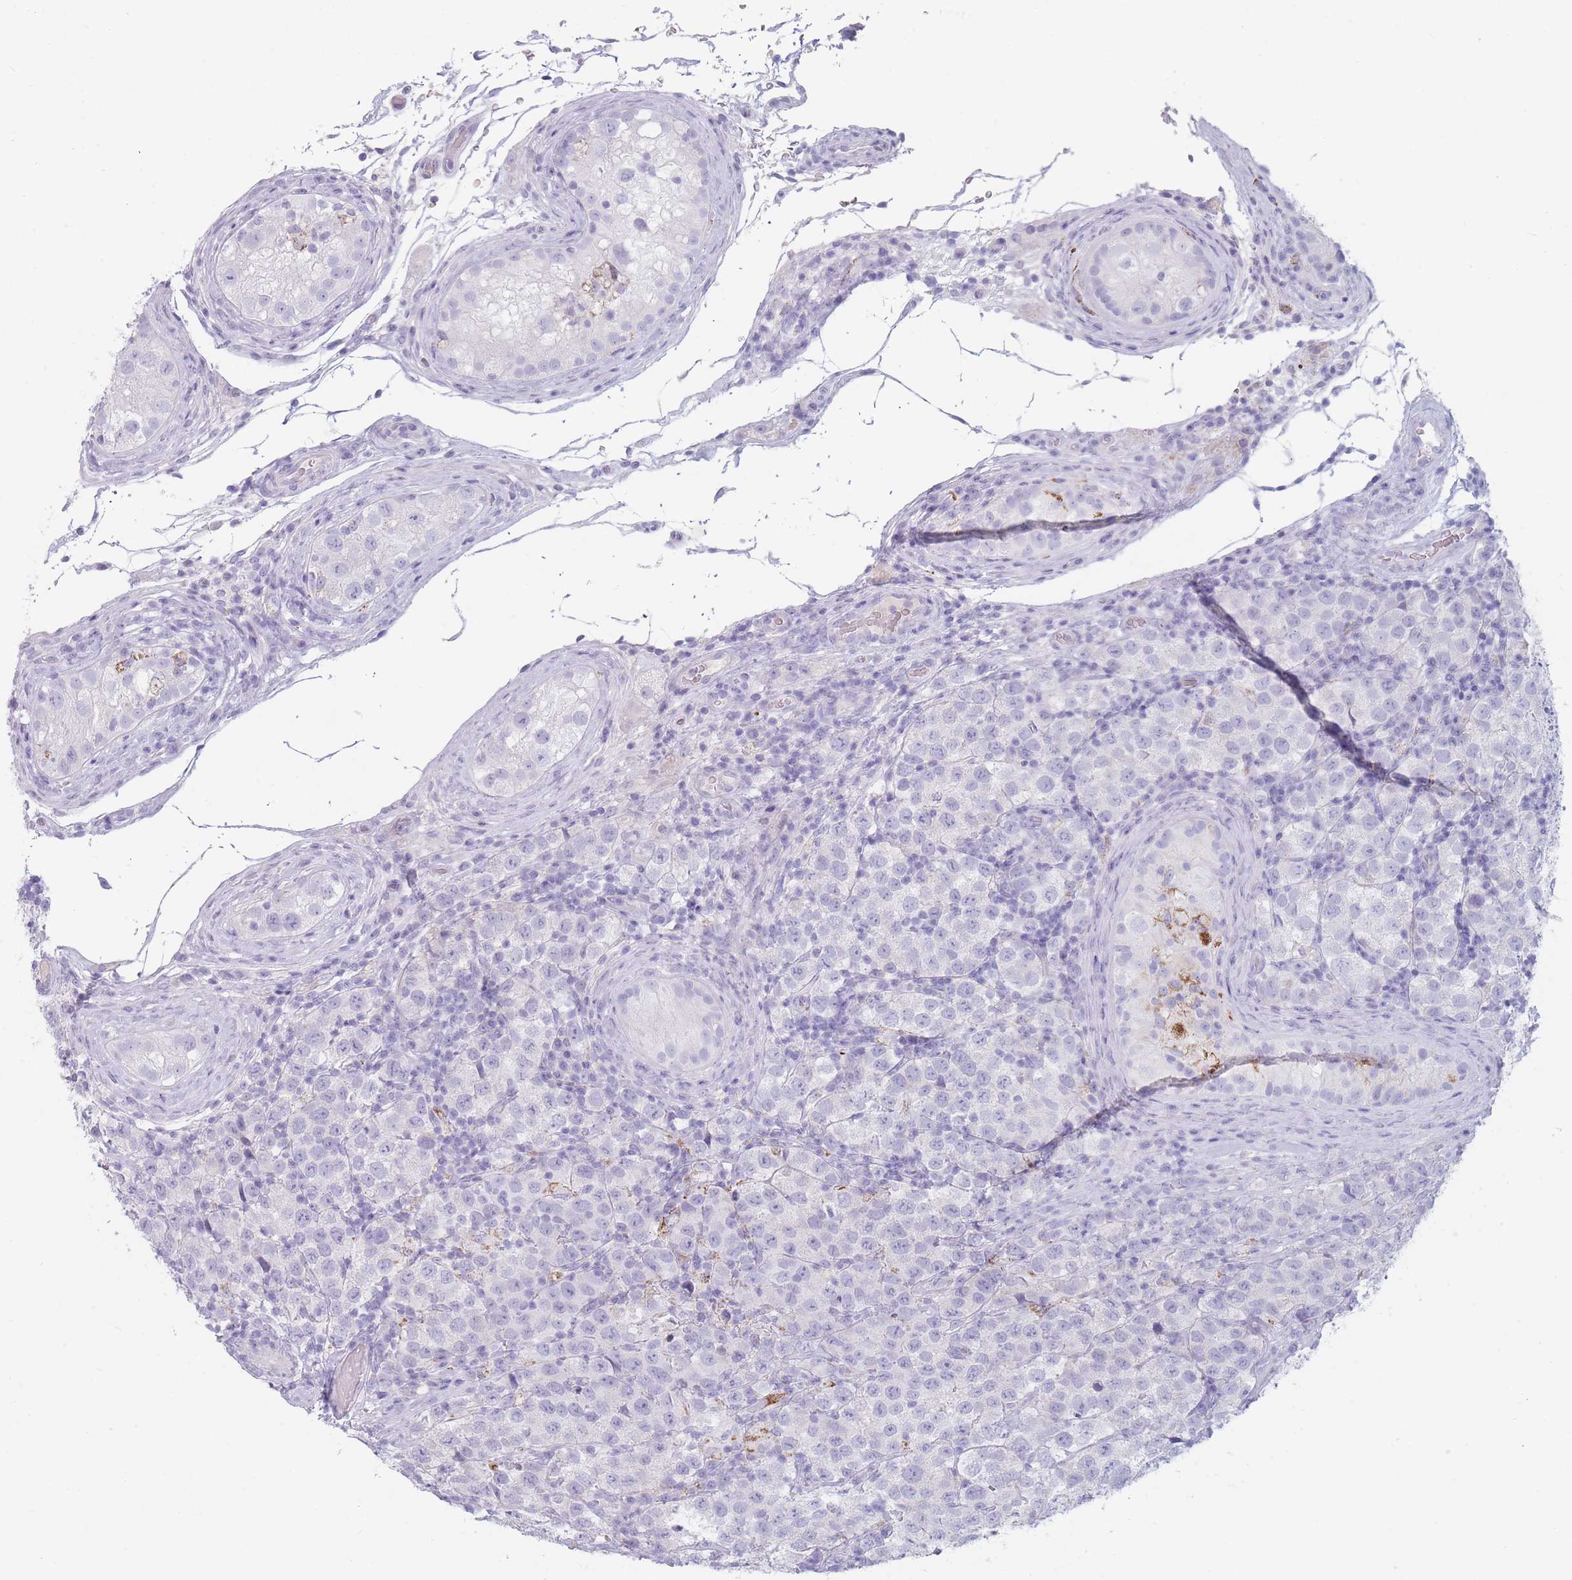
{"staining": {"intensity": "negative", "quantity": "none", "location": "none"}, "tissue": "testis cancer", "cell_type": "Tumor cells", "image_type": "cancer", "snomed": [{"axis": "morphology", "description": "Seminoma, NOS"}, {"axis": "topography", "description": "Testis"}], "caption": "Immunohistochemical staining of human seminoma (testis) demonstrates no significant expression in tumor cells.", "gene": "GPR12", "patient": {"sex": "male", "age": 34}}